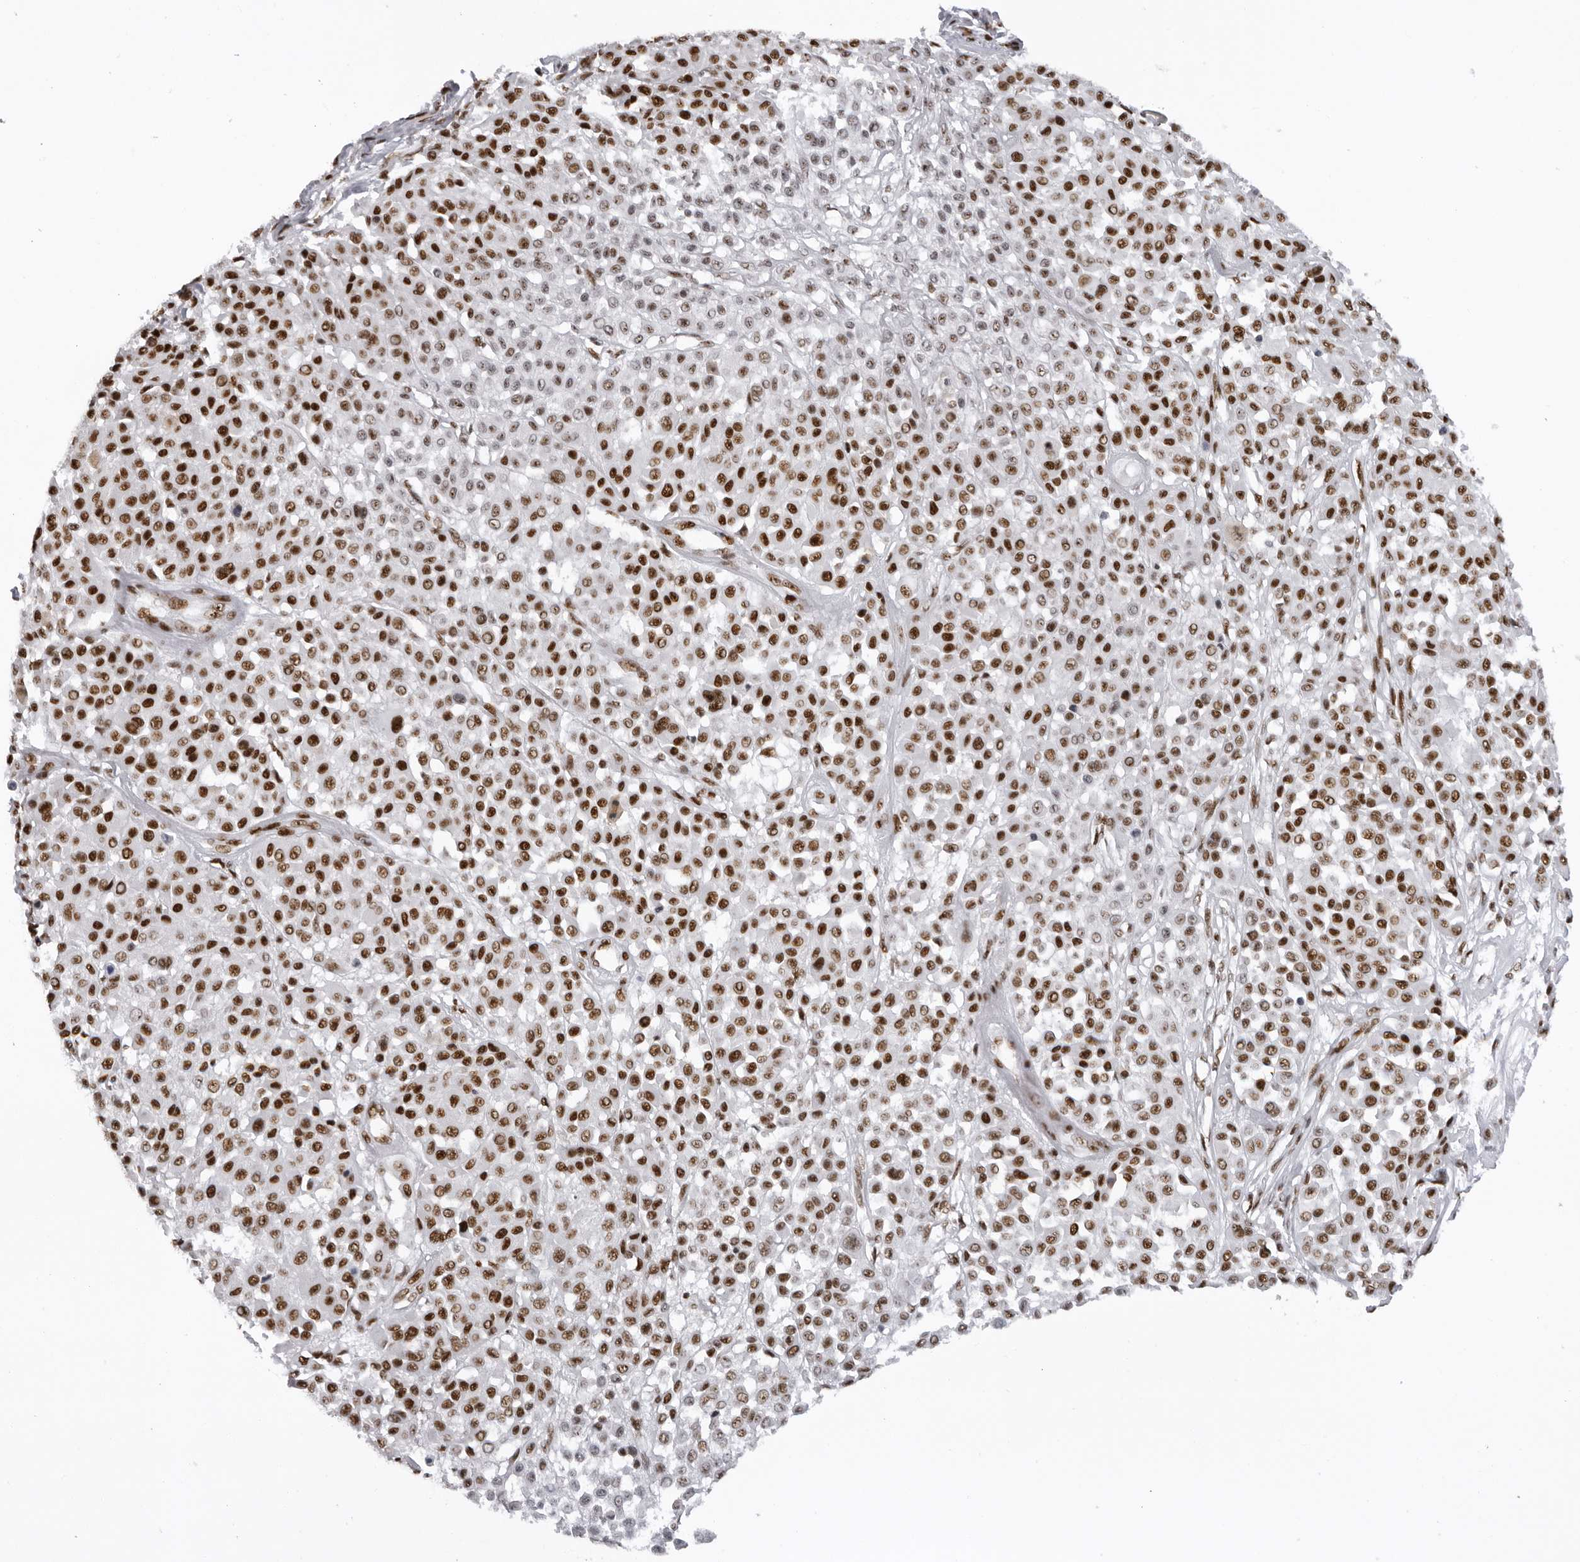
{"staining": {"intensity": "strong", "quantity": ">75%", "location": "nuclear"}, "tissue": "melanoma", "cell_type": "Tumor cells", "image_type": "cancer", "snomed": [{"axis": "morphology", "description": "Malignant melanoma, Metastatic site"}, {"axis": "topography", "description": "Soft tissue"}], "caption": "Melanoma stained with DAB IHC reveals high levels of strong nuclear expression in approximately >75% of tumor cells.", "gene": "DHX9", "patient": {"sex": "male", "age": 41}}